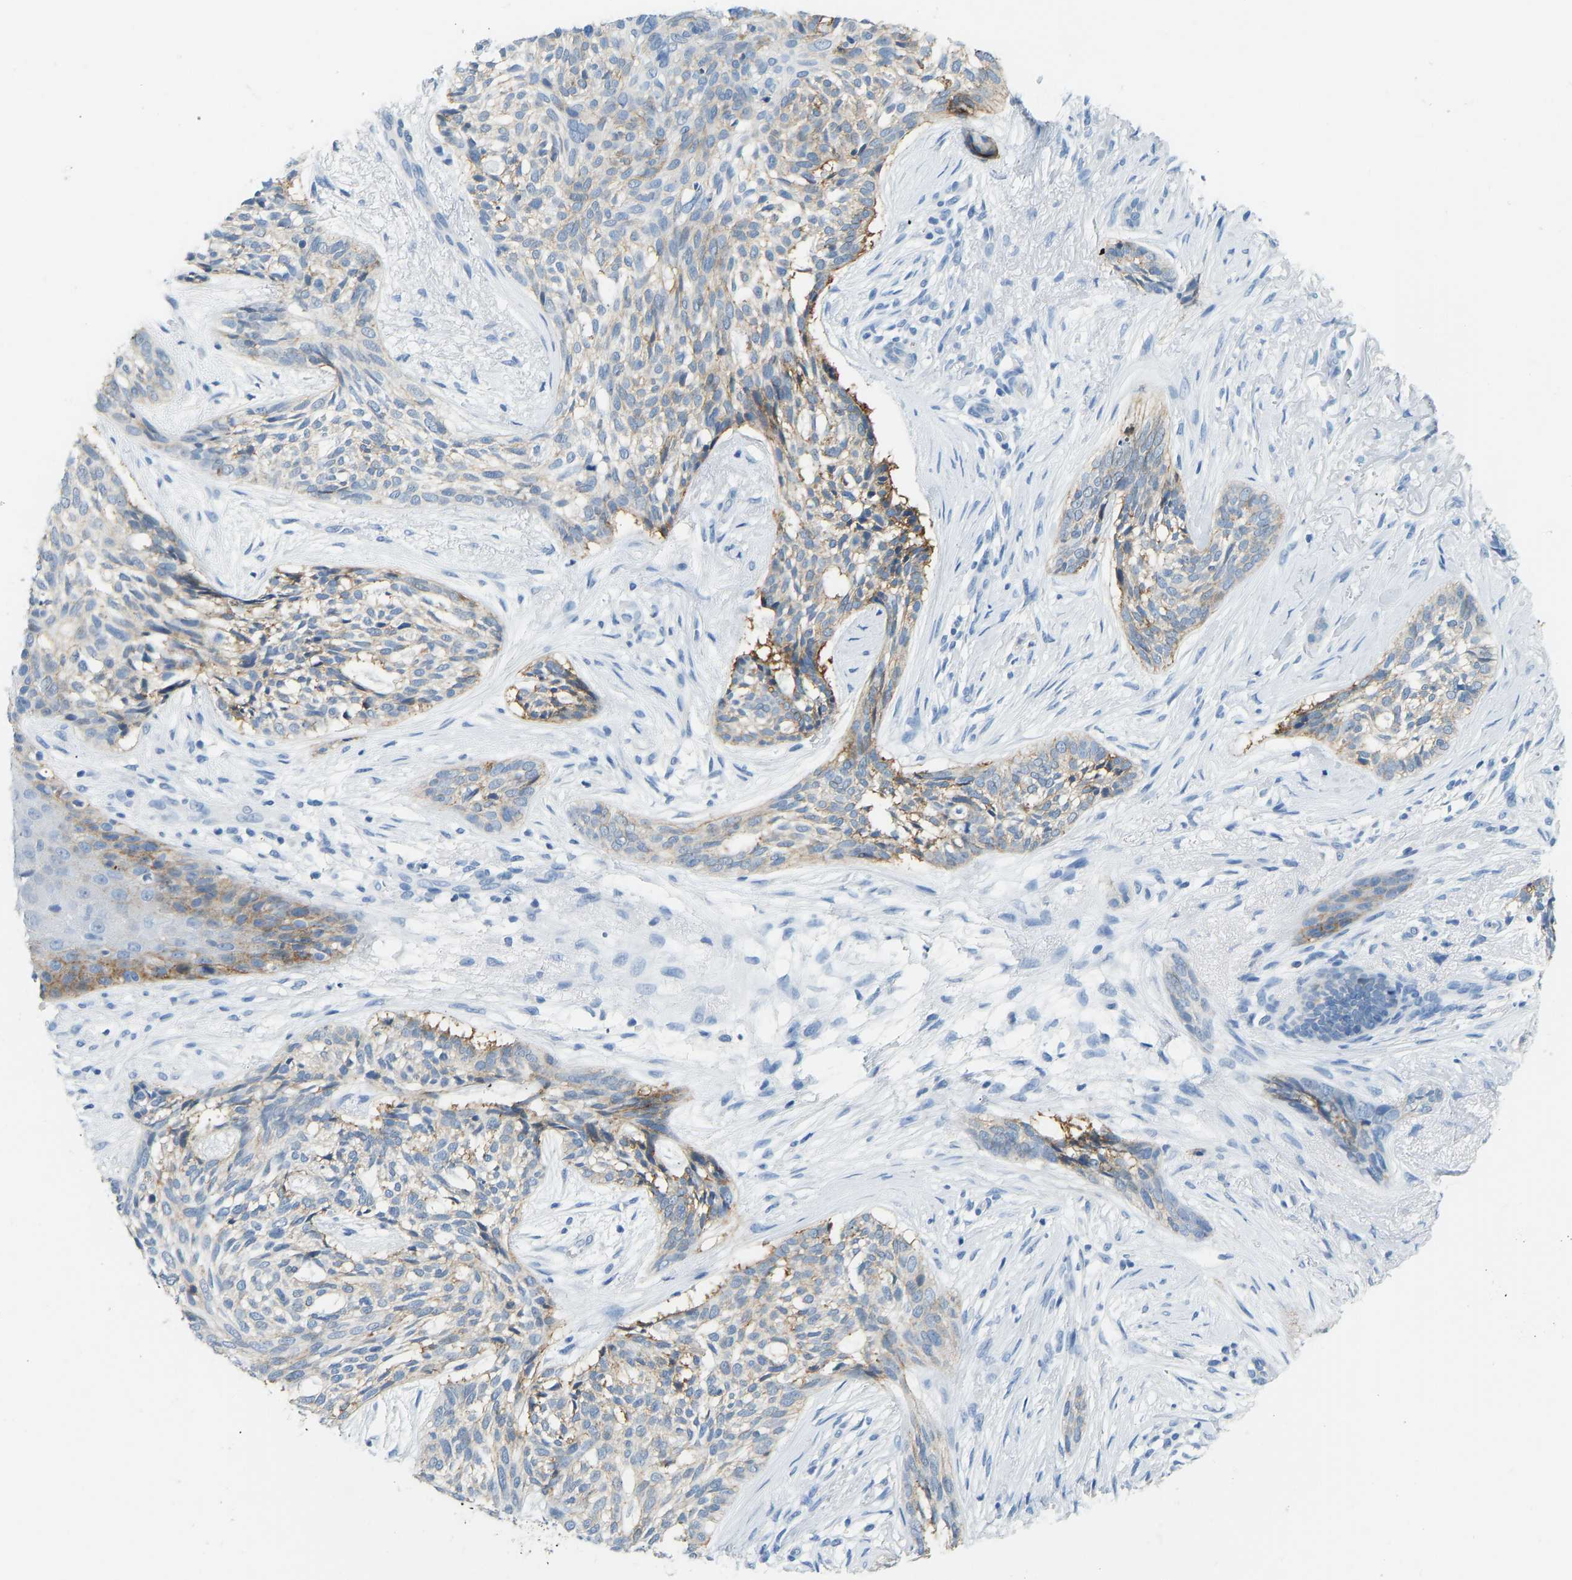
{"staining": {"intensity": "moderate", "quantity": "<25%", "location": "cytoplasmic/membranous"}, "tissue": "skin cancer", "cell_type": "Tumor cells", "image_type": "cancer", "snomed": [{"axis": "morphology", "description": "Basal cell carcinoma"}, {"axis": "topography", "description": "Skin"}], "caption": "The photomicrograph reveals a brown stain indicating the presence of a protein in the cytoplasmic/membranous of tumor cells in skin basal cell carcinoma.", "gene": "ATP1A1", "patient": {"sex": "female", "age": 88}}